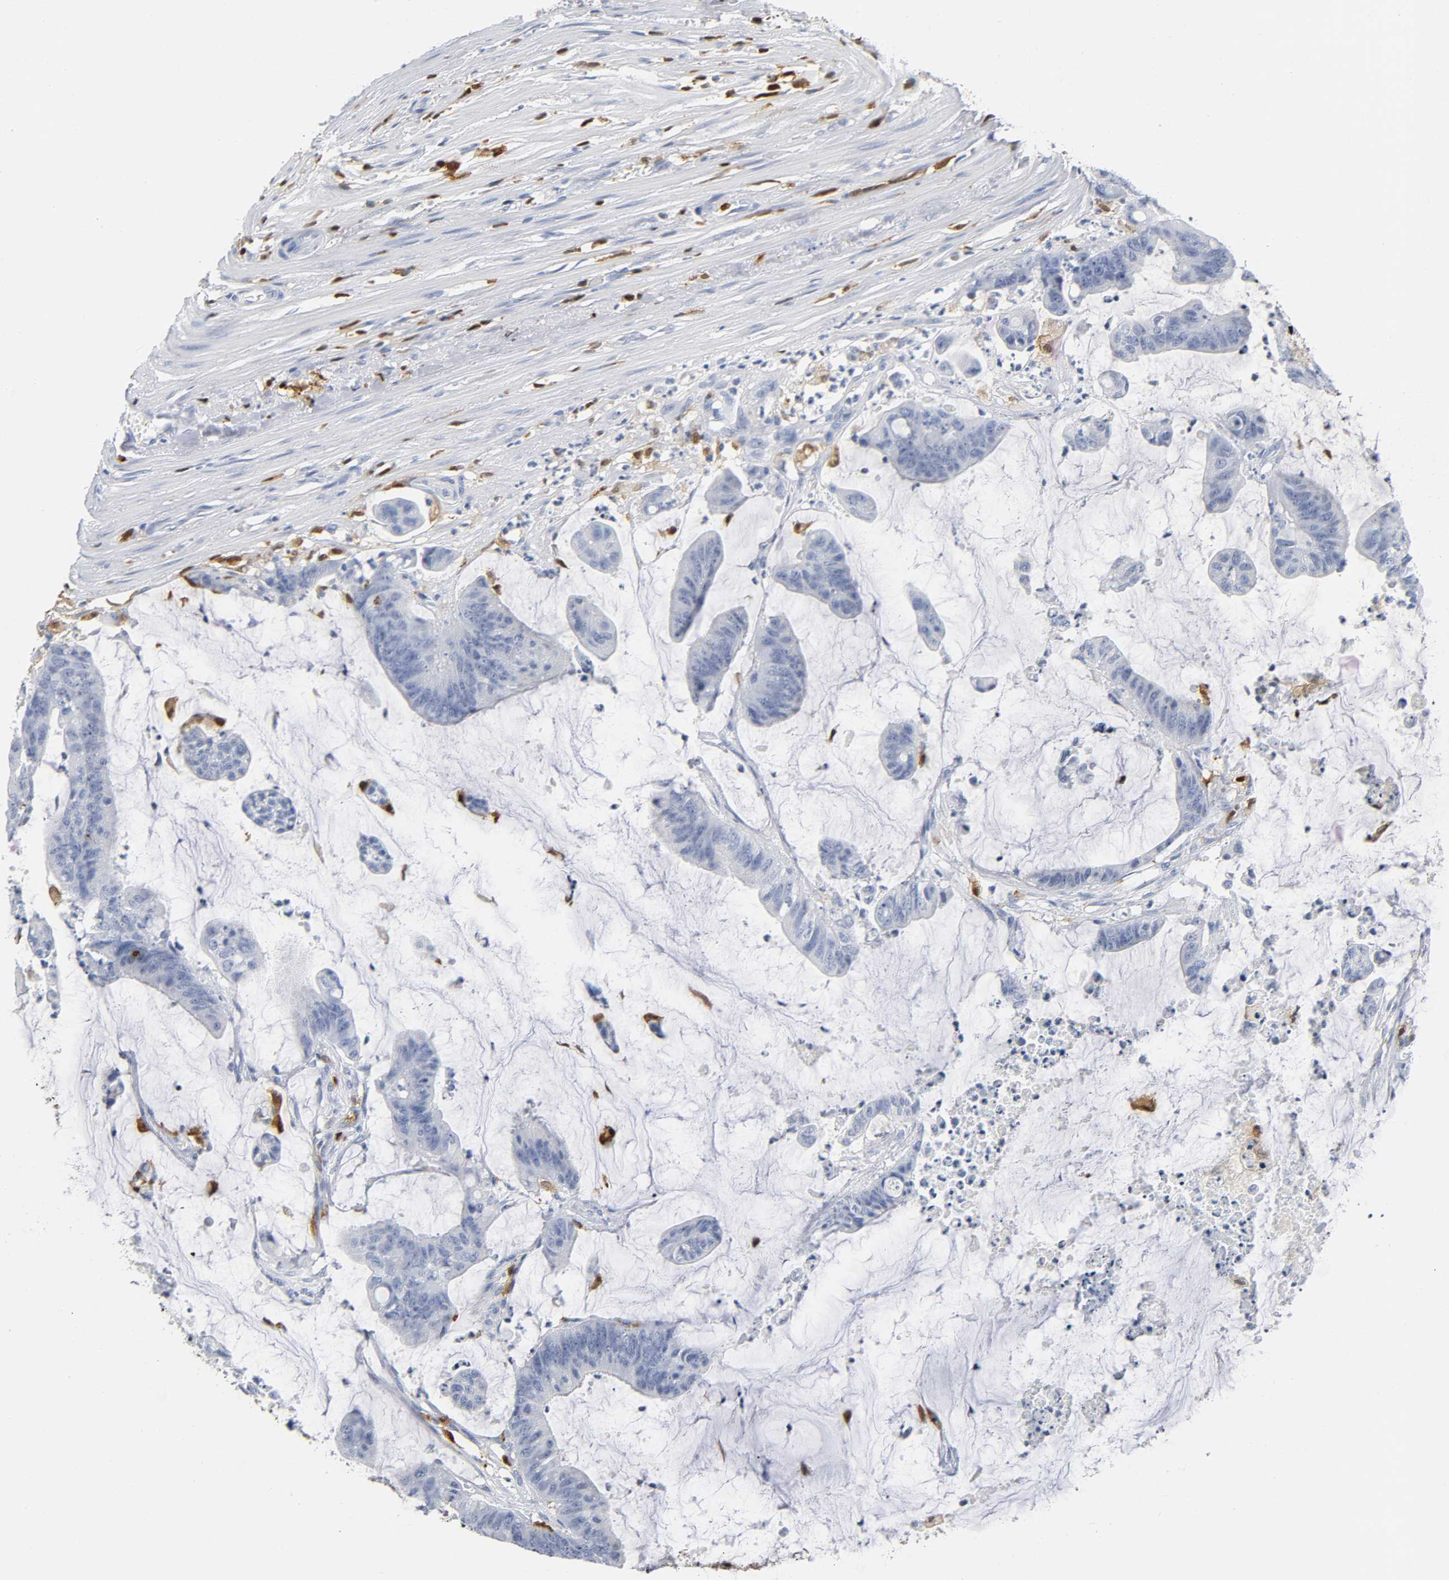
{"staining": {"intensity": "negative", "quantity": "none", "location": "none"}, "tissue": "colorectal cancer", "cell_type": "Tumor cells", "image_type": "cancer", "snomed": [{"axis": "morphology", "description": "Adenocarcinoma, NOS"}, {"axis": "topography", "description": "Rectum"}], "caption": "Immunohistochemical staining of human colorectal cancer (adenocarcinoma) exhibits no significant positivity in tumor cells.", "gene": "DOK2", "patient": {"sex": "female", "age": 66}}